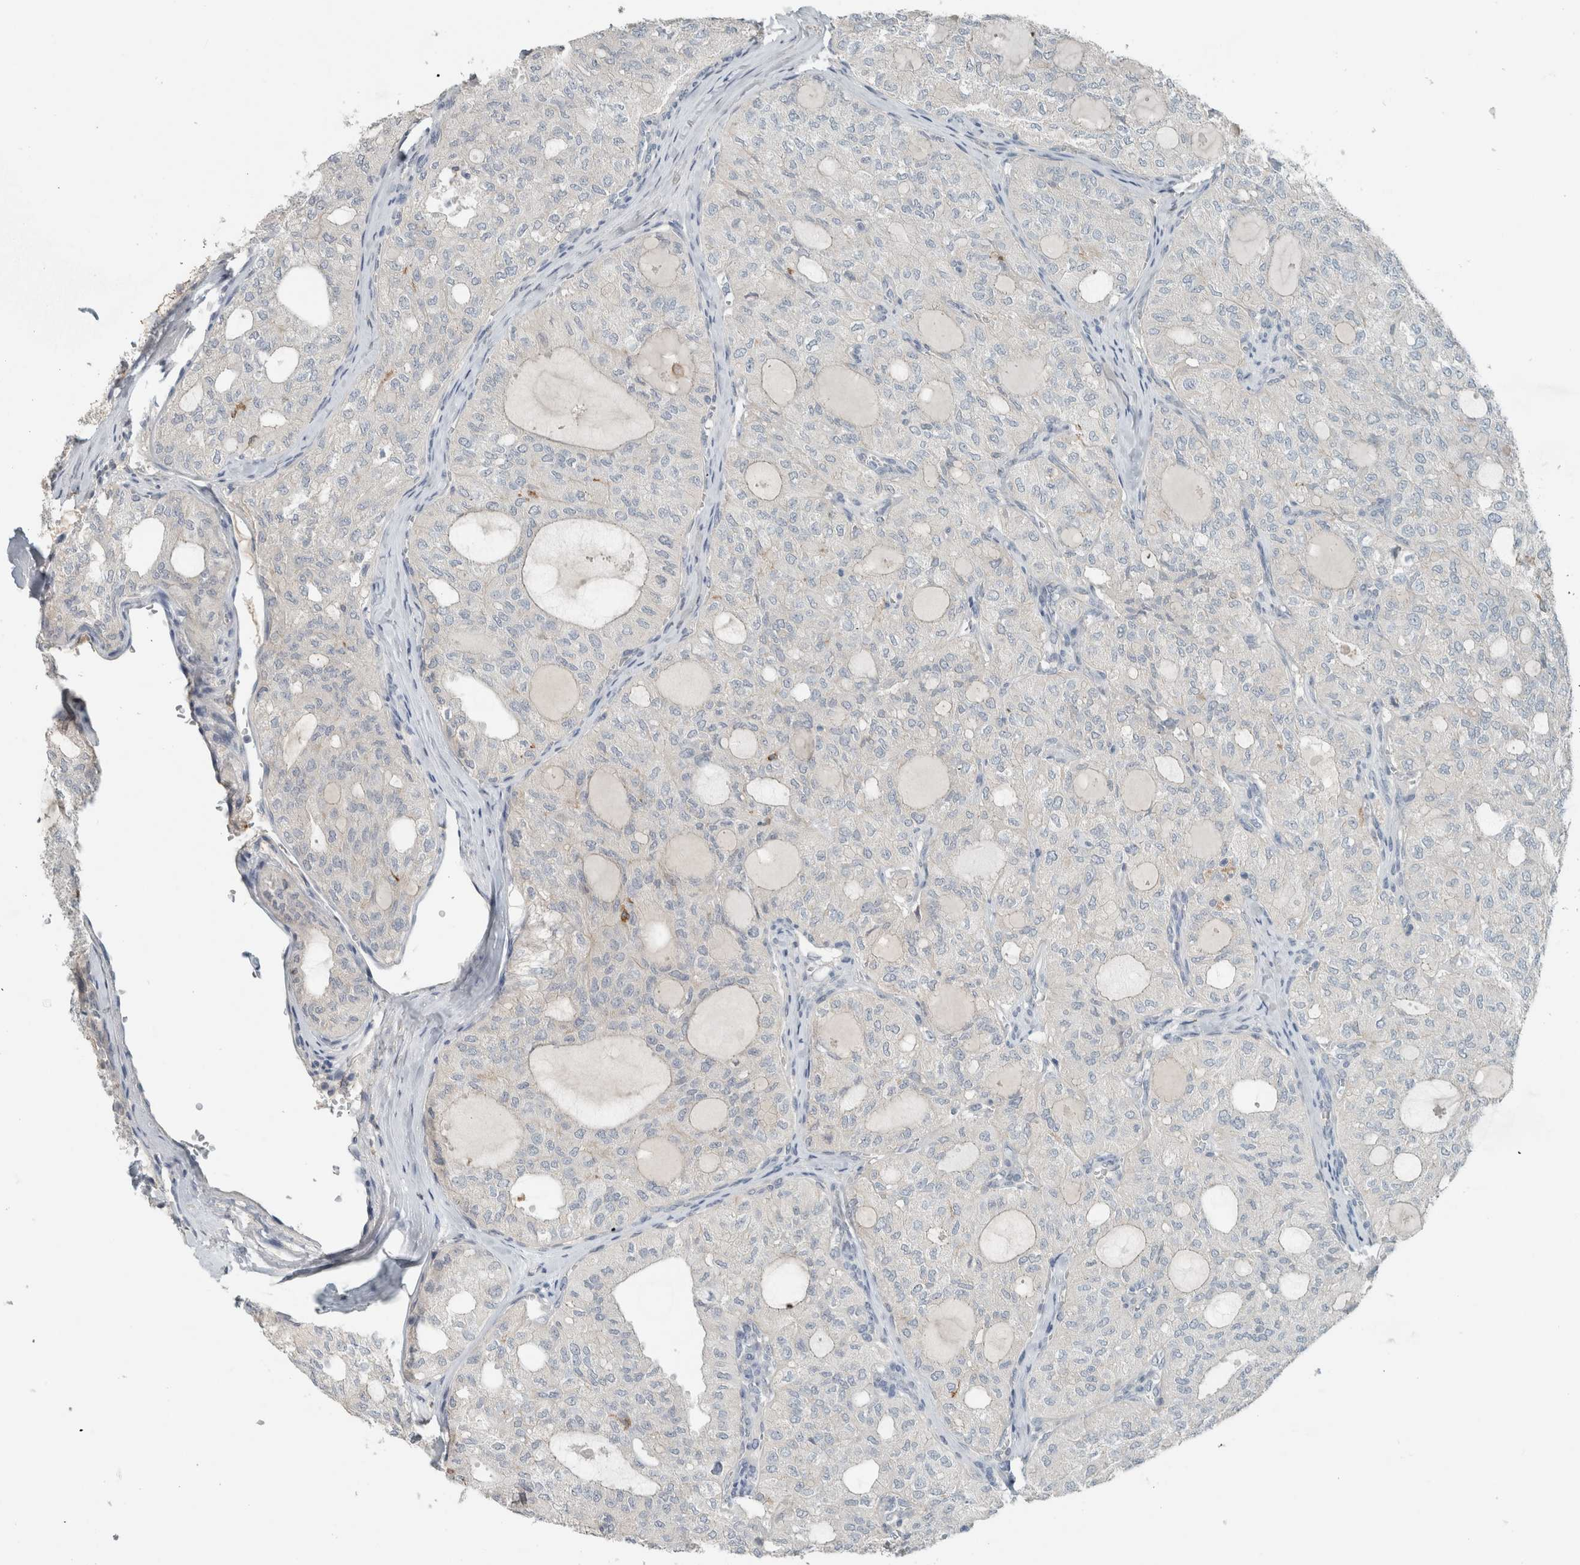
{"staining": {"intensity": "negative", "quantity": "none", "location": "none"}, "tissue": "thyroid cancer", "cell_type": "Tumor cells", "image_type": "cancer", "snomed": [{"axis": "morphology", "description": "Follicular adenoma carcinoma, NOS"}, {"axis": "topography", "description": "Thyroid gland"}], "caption": "Immunohistochemical staining of thyroid cancer exhibits no significant expression in tumor cells.", "gene": "SCIN", "patient": {"sex": "male", "age": 75}}